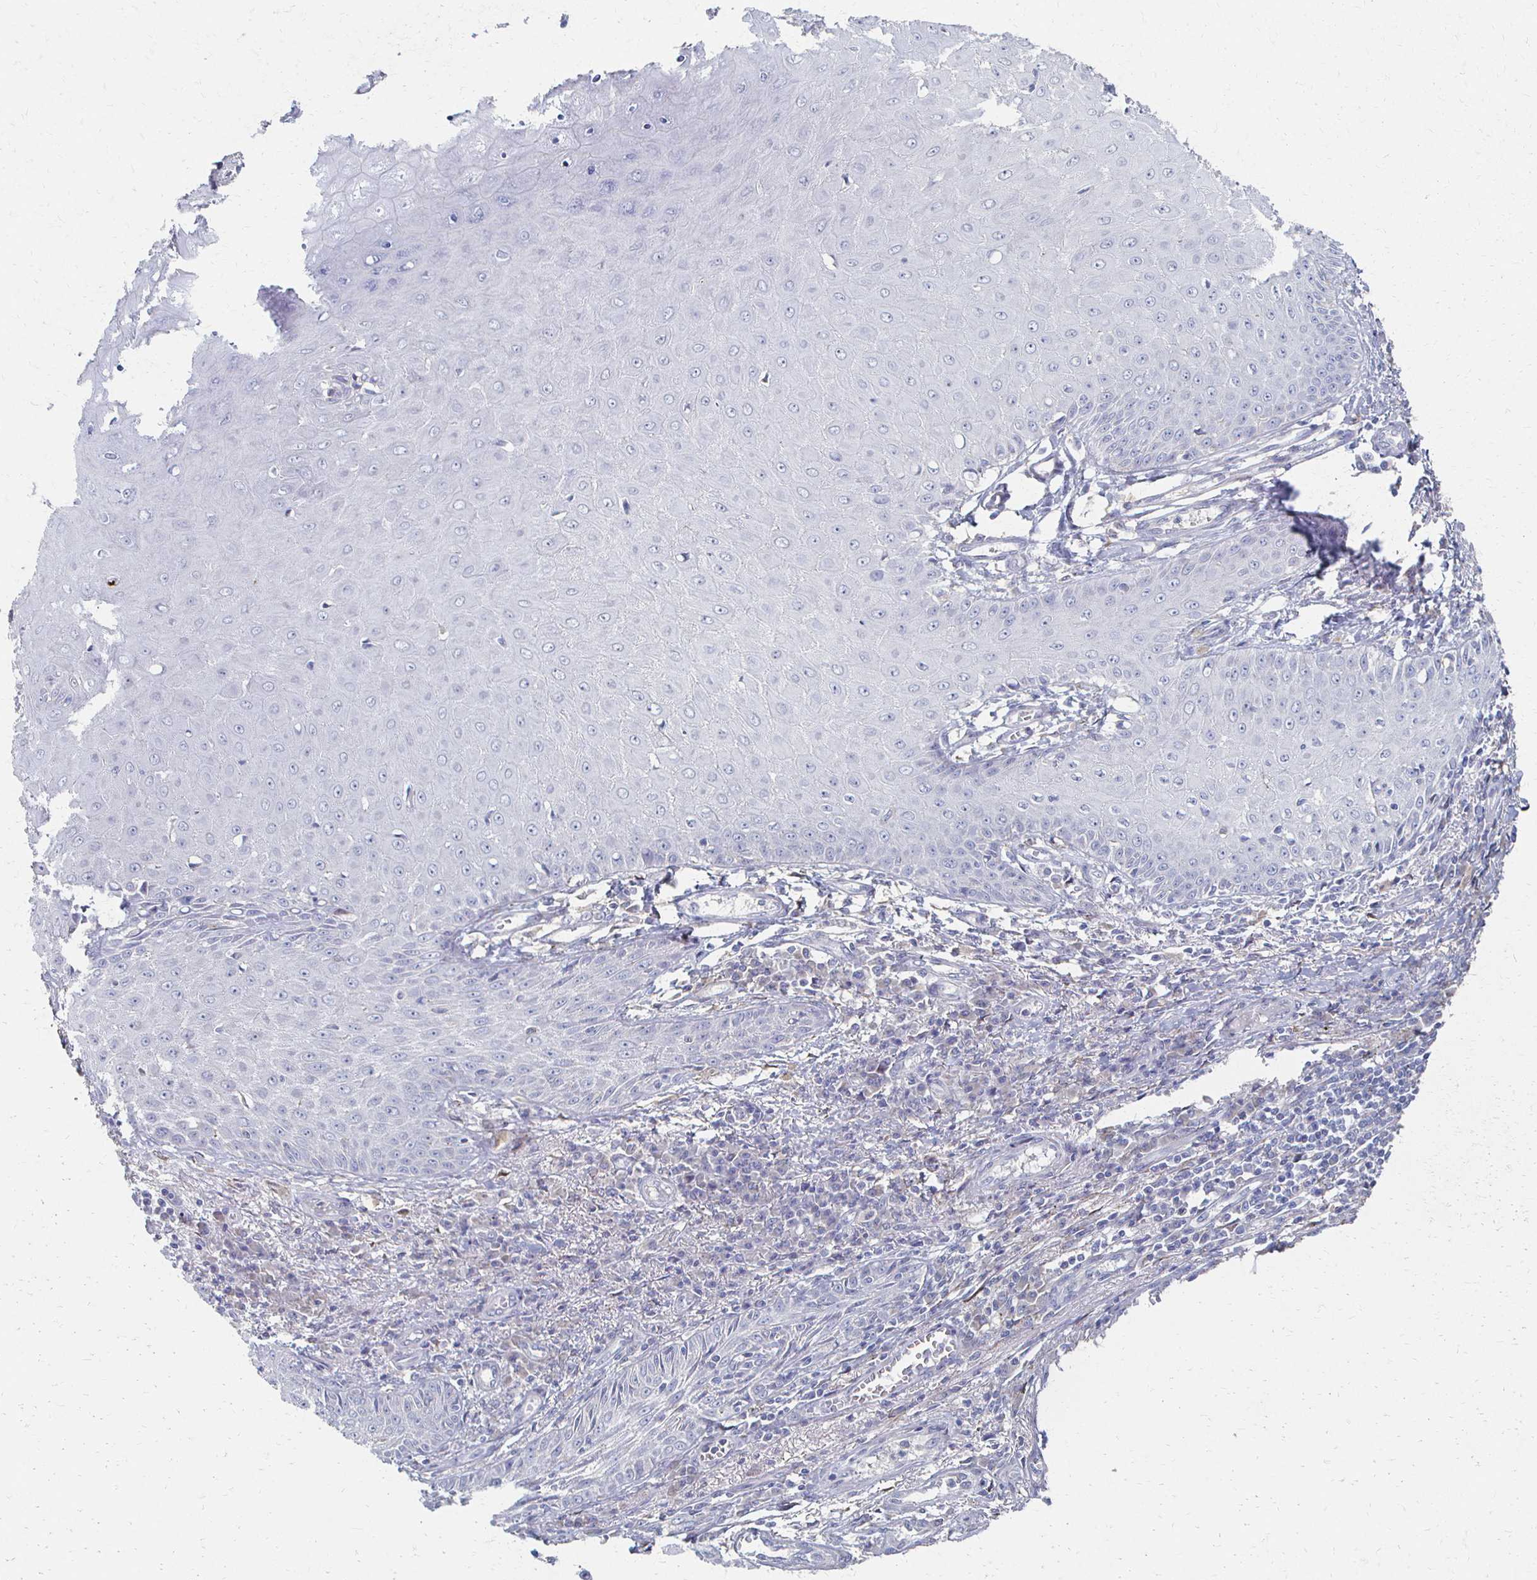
{"staining": {"intensity": "weak", "quantity": "<25%", "location": "cytoplasmic/membranous"}, "tissue": "skin cancer", "cell_type": "Tumor cells", "image_type": "cancer", "snomed": [{"axis": "morphology", "description": "Squamous cell carcinoma, NOS"}, {"axis": "topography", "description": "Skin"}], "caption": "The histopathology image shows no staining of tumor cells in squamous cell carcinoma (skin).", "gene": "CX3CR1", "patient": {"sex": "male", "age": 70}}